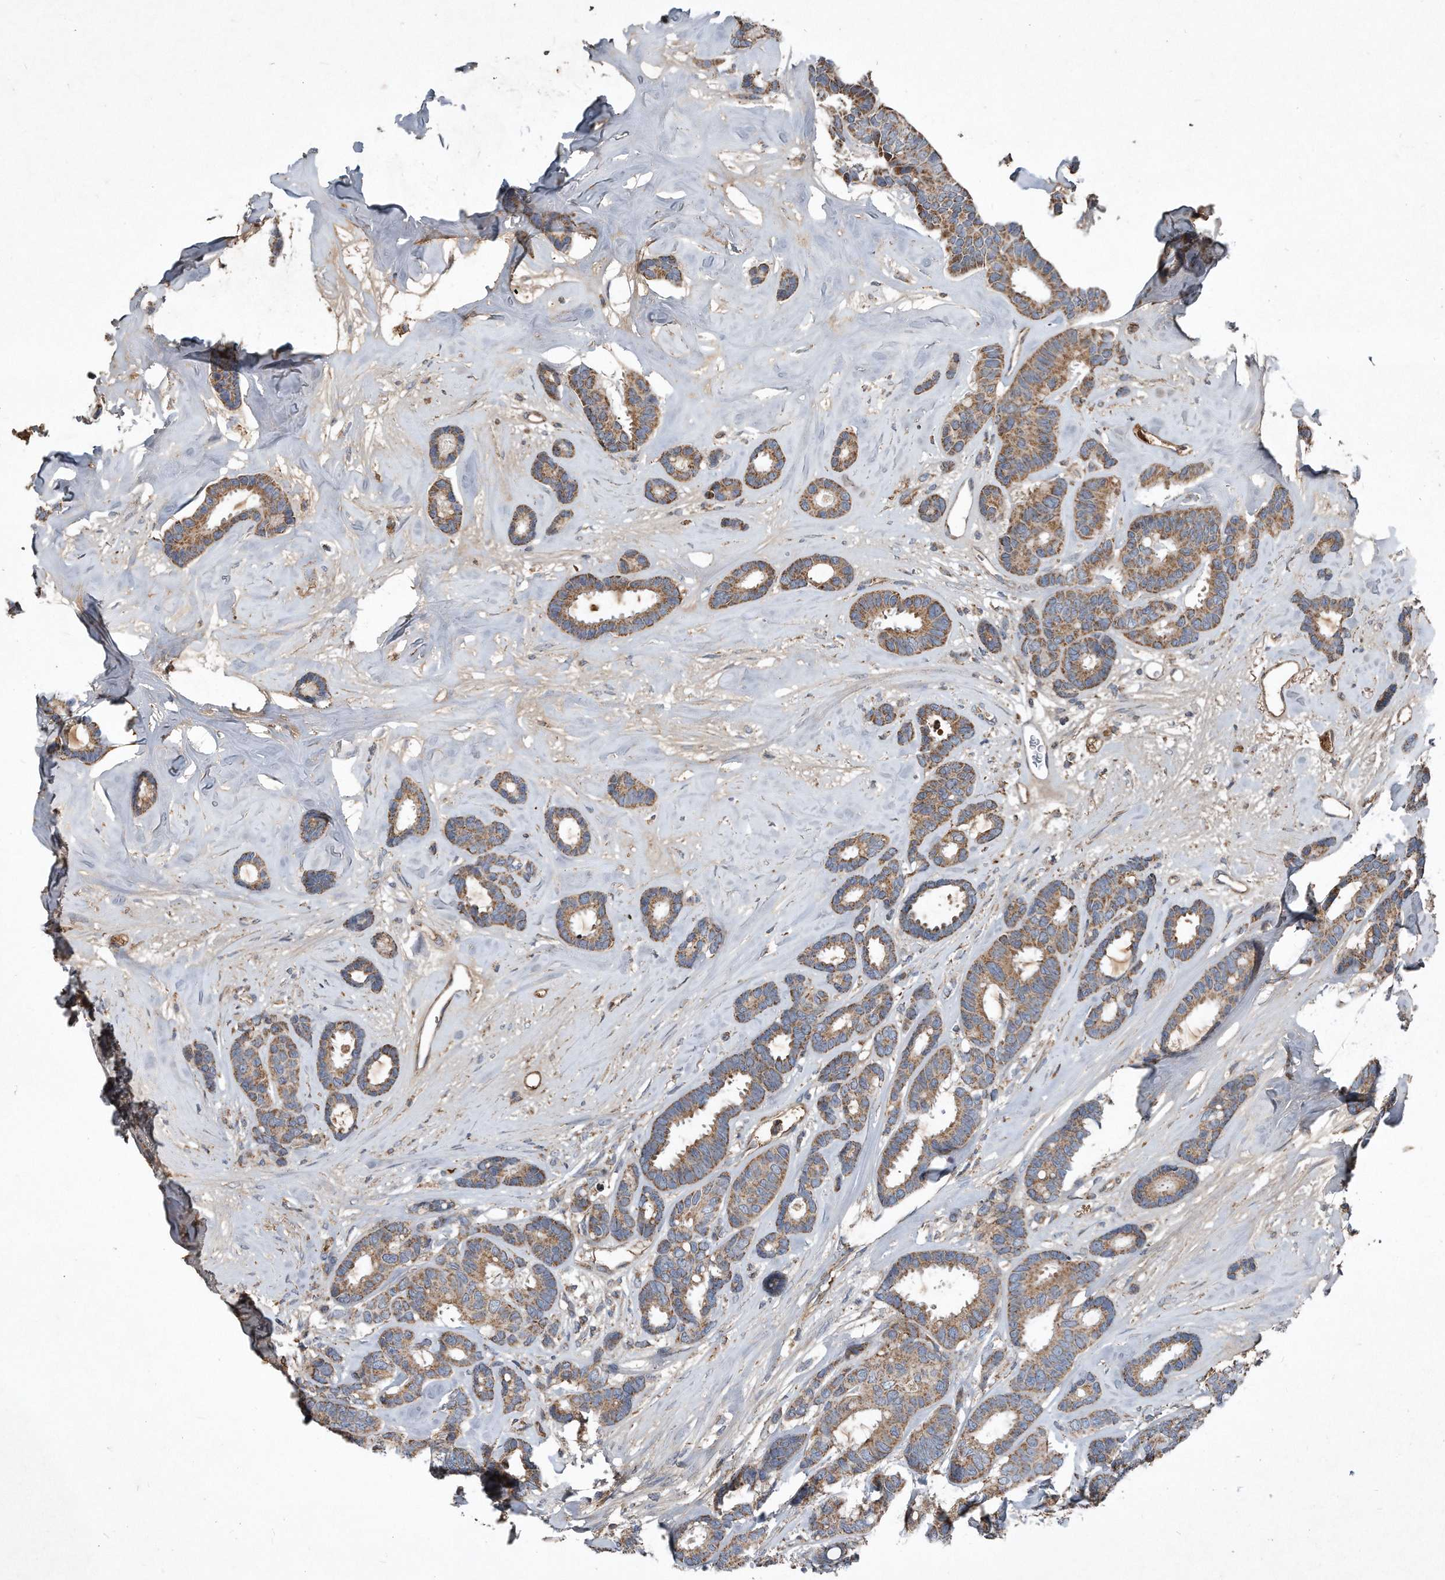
{"staining": {"intensity": "moderate", "quantity": ">75%", "location": "cytoplasmic/membranous"}, "tissue": "breast cancer", "cell_type": "Tumor cells", "image_type": "cancer", "snomed": [{"axis": "morphology", "description": "Duct carcinoma"}, {"axis": "topography", "description": "Breast"}], "caption": "Breast intraductal carcinoma stained with immunohistochemistry (IHC) reveals moderate cytoplasmic/membranous expression in approximately >75% of tumor cells.", "gene": "SDHA", "patient": {"sex": "female", "age": 87}}